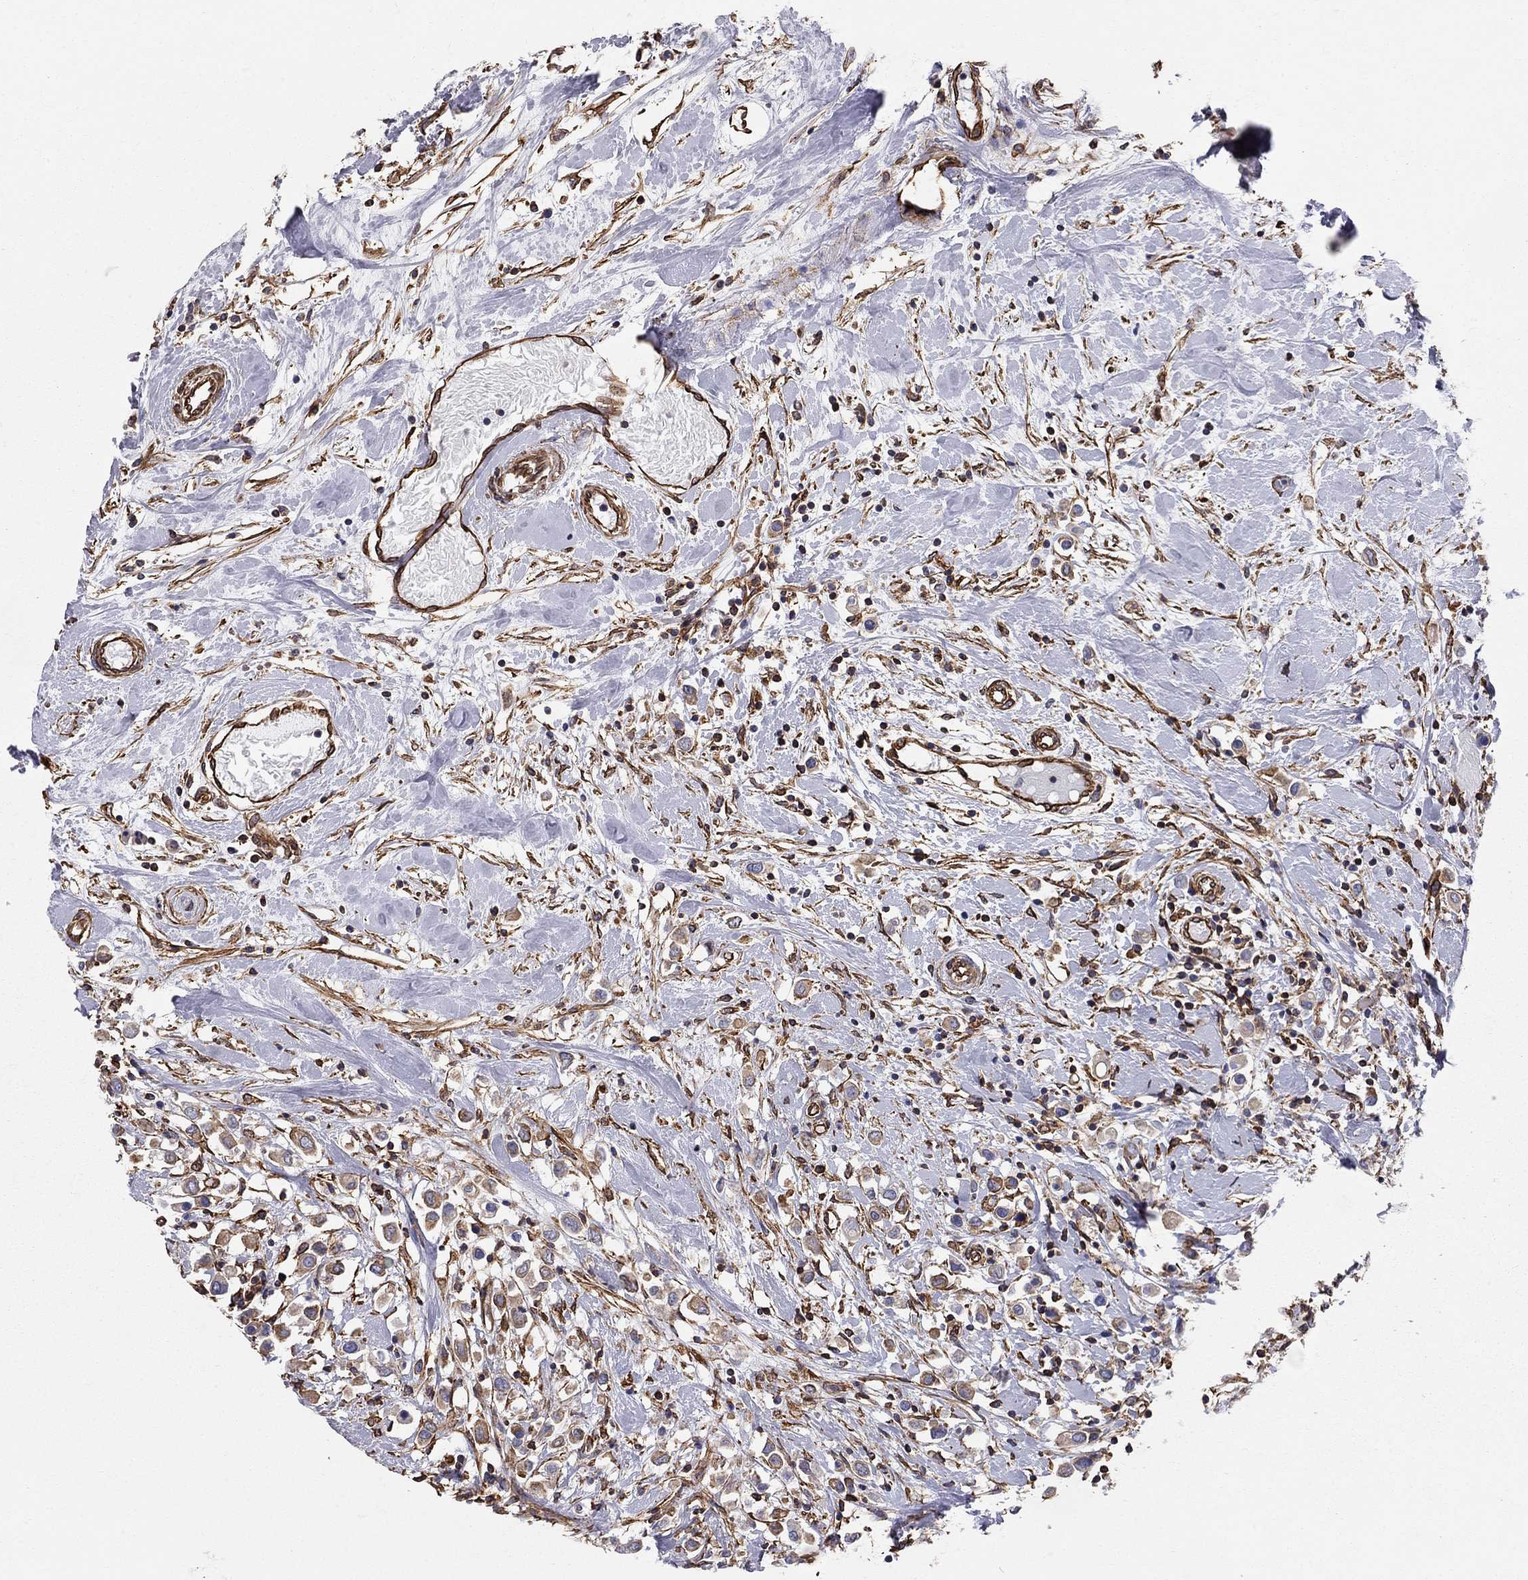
{"staining": {"intensity": "strong", "quantity": ">75%", "location": "cytoplasmic/membranous"}, "tissue": "breast cancer", "cell_type": "Tumor cells", "image_type": "cancer", "snomed": [{"axis": "morphology", "description": "Duct carcinoma"}, {"axis": "topography", "description": "Breast"}], "caption": "Brown immunohistochemical staining in human invasive ductal carcinoma (breast) displays strong cytoplasmic/membranous expression in approximately >75% of tumor cells.", "gene": "BICDL2", "patient": {"sex": "female", "age": 61}}